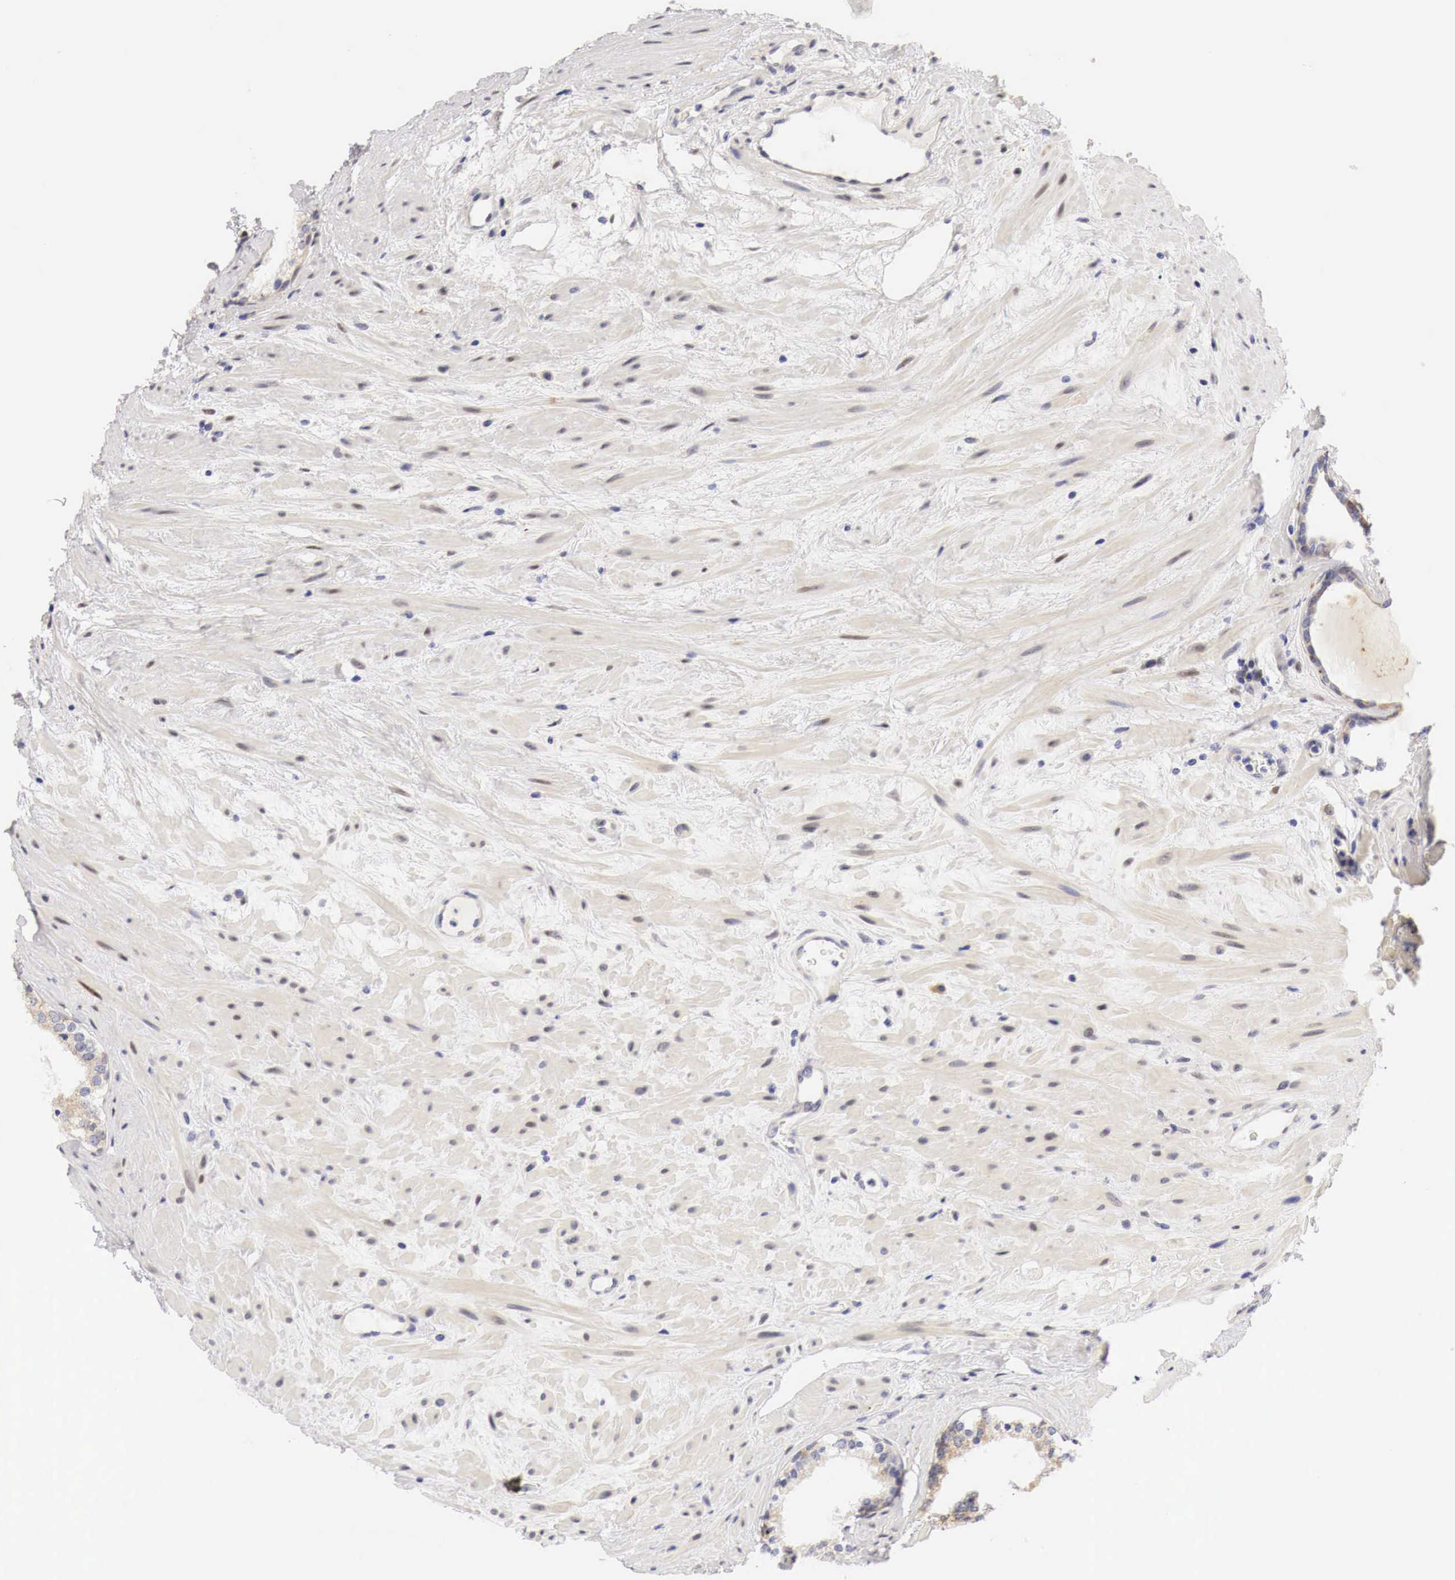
{"staining": {"intensity": "moderate", "quantity": "25%-75%", "location": "cytoplasmic/membranous"}, "tissue": "prostate", "cell_type": "Glandular cells", "image_type": "normal", "snomed": [{"axis": "morphology", "description": "Normal tissue, NOS"}, {"axis": "topography", "description": "Prostate"}], "caption": "Human prostate stained for a protein (brown) displays moderate cytoplasmic/membranous positive positivity in about 25%-75% of glandular cells.", "gene": "CASP3", "patient": {"sex": "male", "age": 65}}